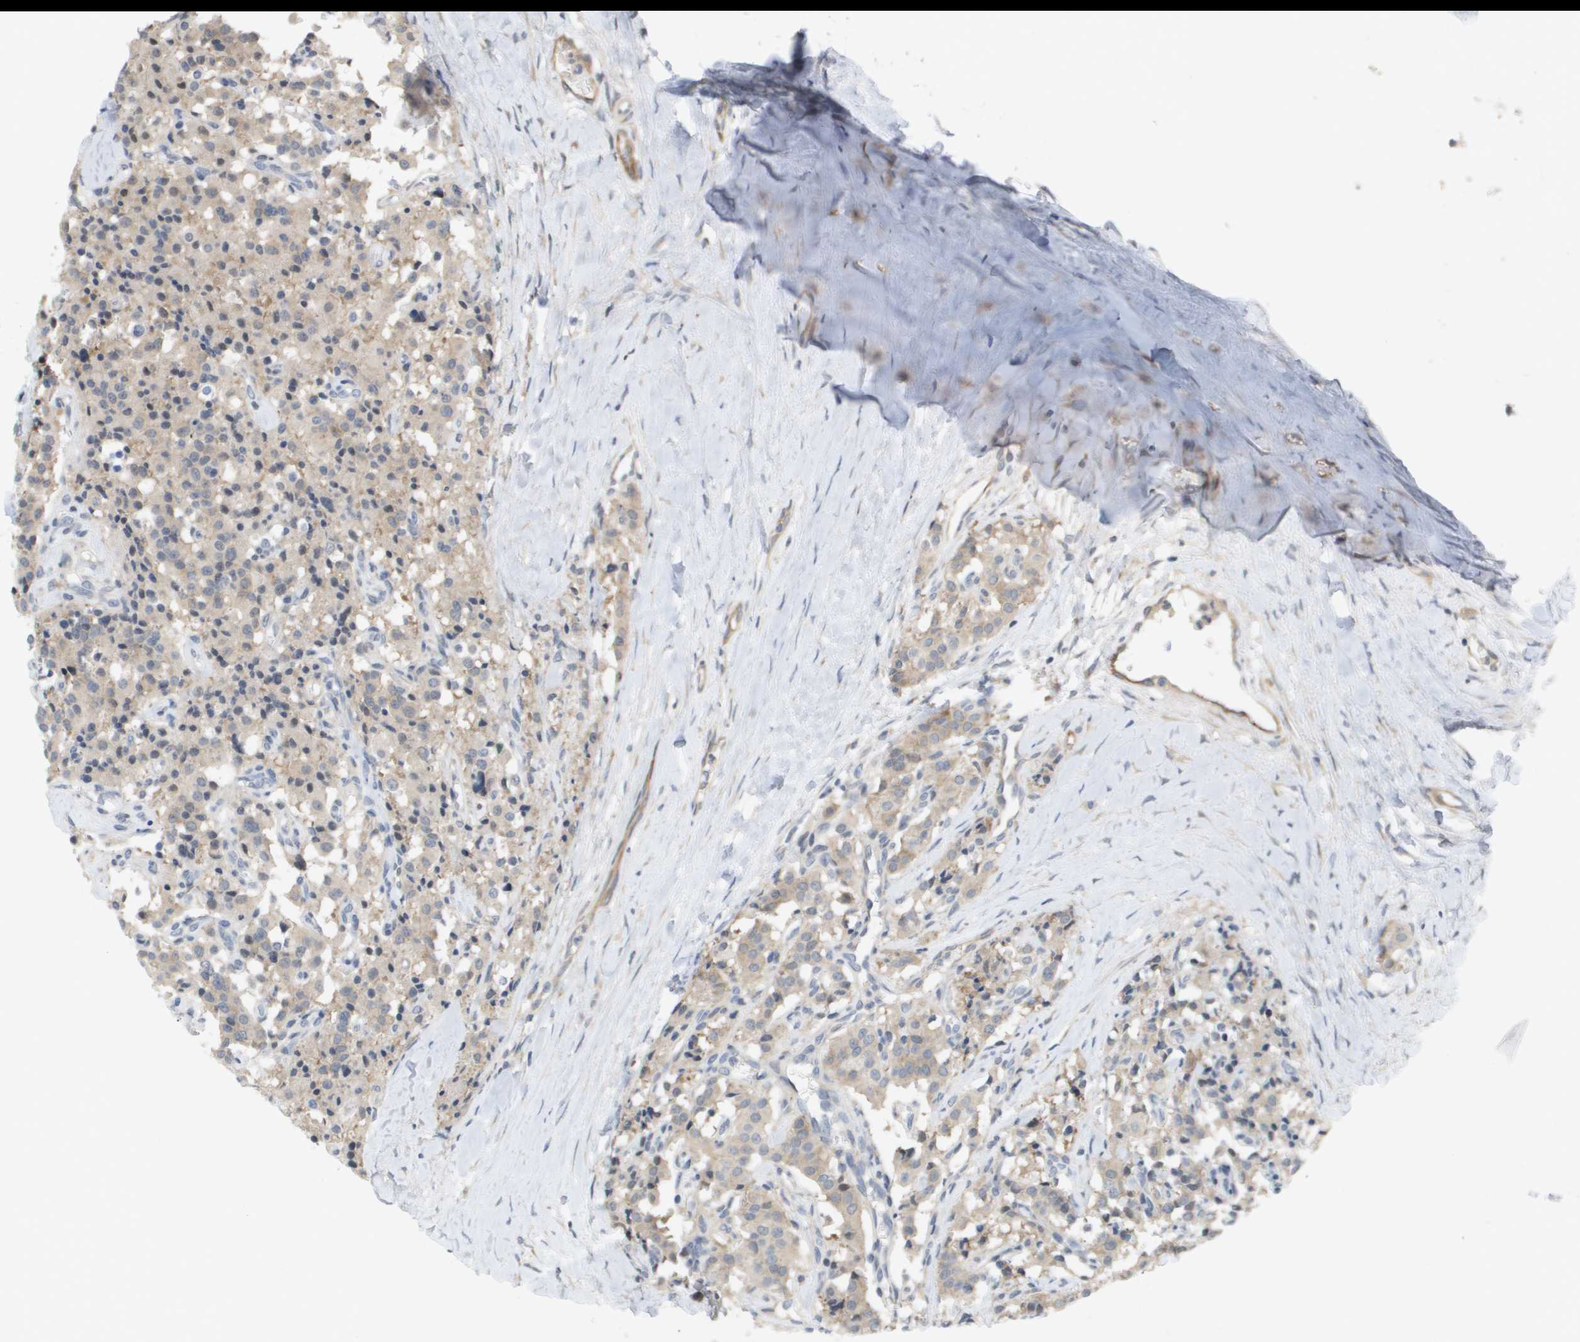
{"staining": {"intensity": "weak", "quantity": ">75%", "location": "cytoplasmic/membranous"}, "tissue": "carcinoid", "cell_type": "Tumor cells", "image_type": "cancer", "snomed": [{"axis": "morphology", "description": "Carcinoid, malignant, NOS"}, {"axis": "topography", "description": "Lung"}], "caption": "This is an image of immunohistochemistry staining of carcinoid, which shows weak positivity in the cytoplasmic/membranous of tumor cells.", "gene": "MARCHF8", "patient": {"sex": "male", "age": 30}}